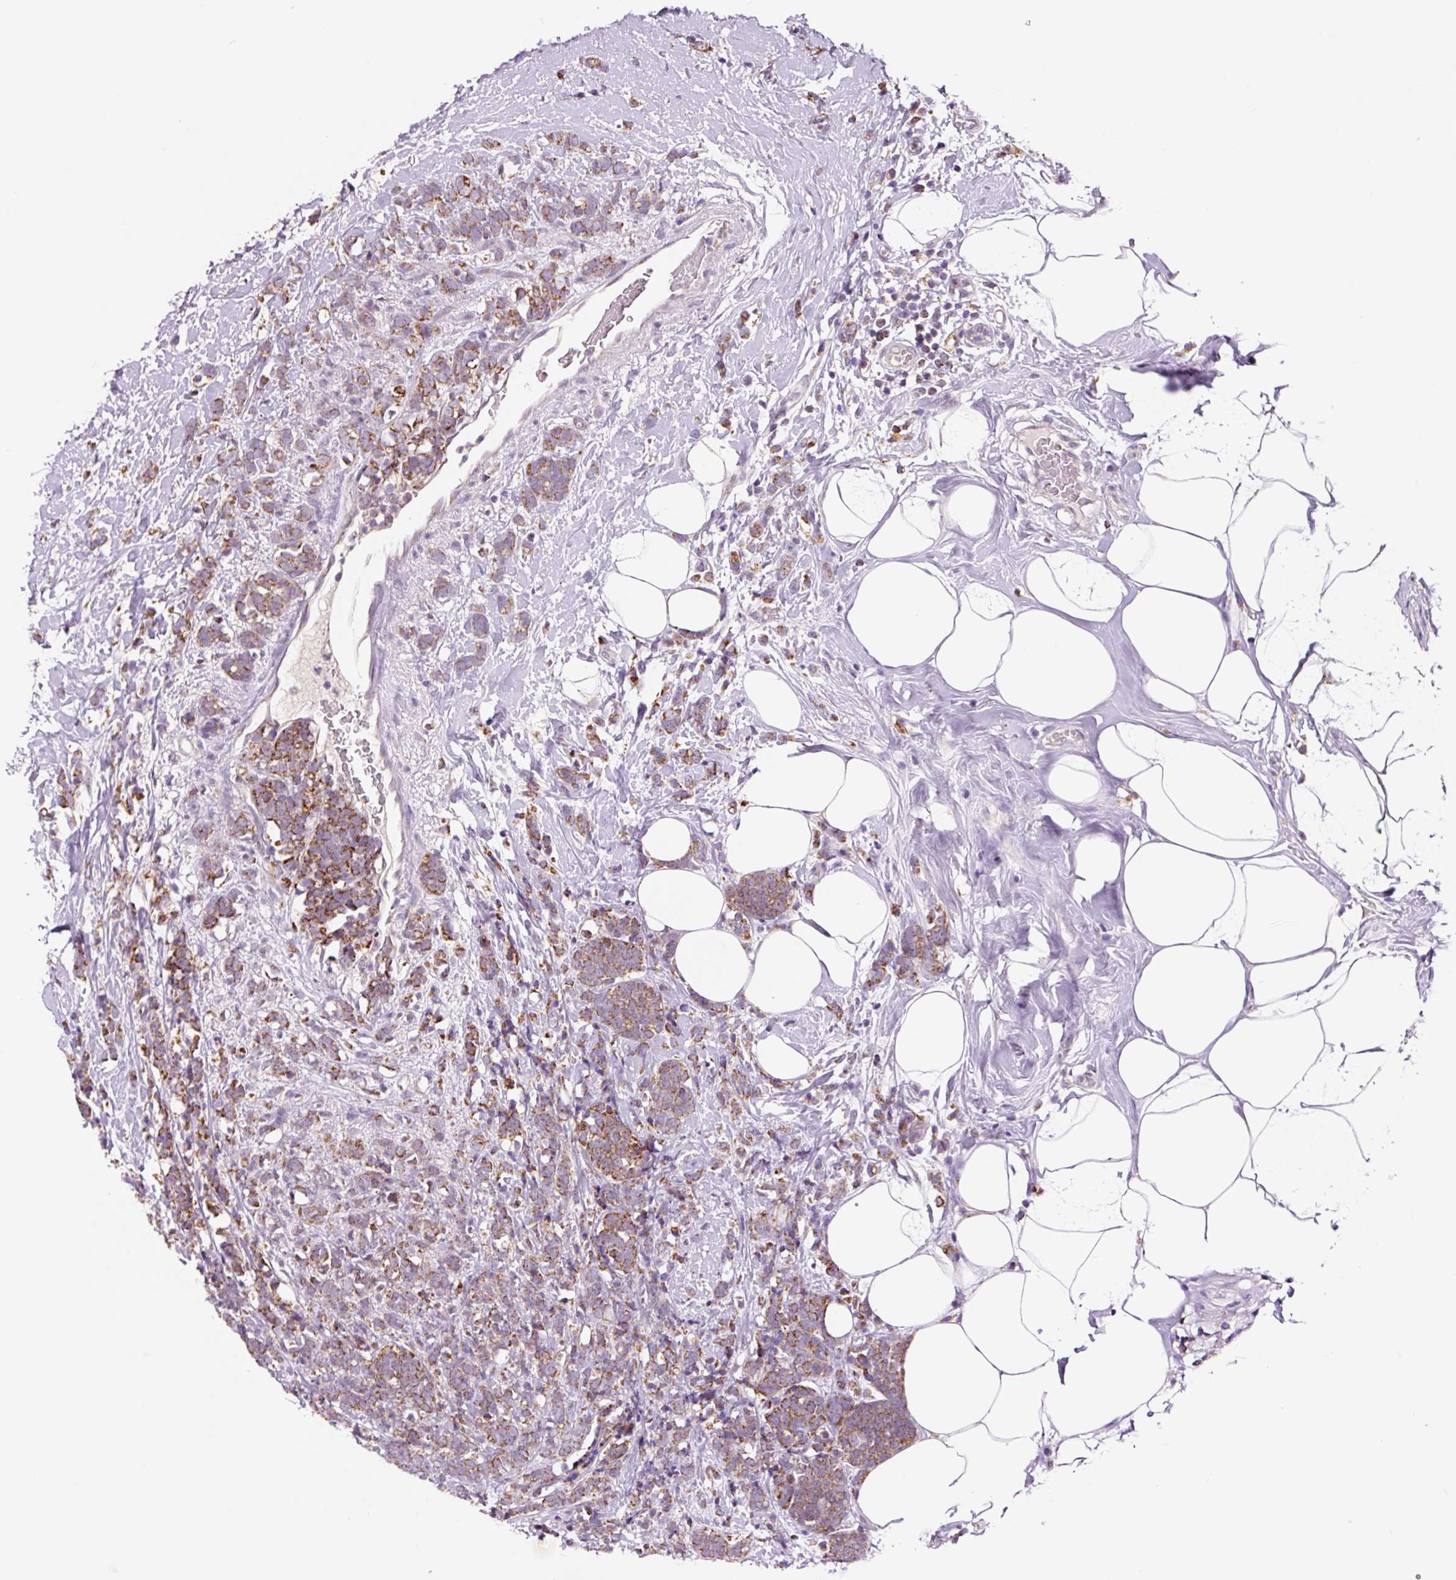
{"staining": {"intensity": "moderate", "quantity": ">75%", "location": "cytoplasmic/membranous"}, "tissue": "breast cancer", "cell_type": "Tumor cells", "image_type": "cancer", "snomed": [{"axis": "morphology", "description": "Lobular carcinoma"}, {"axis": "topography", "description": "Breast"}], "caption": "A photomicrograph of breast lobular carcinoma stained for a protein exhibits moderate cytoplasmic/membranous brown staining in tumor cells.", "gene": "PCK2", "patient": {"sex": "female", "age": 58}}